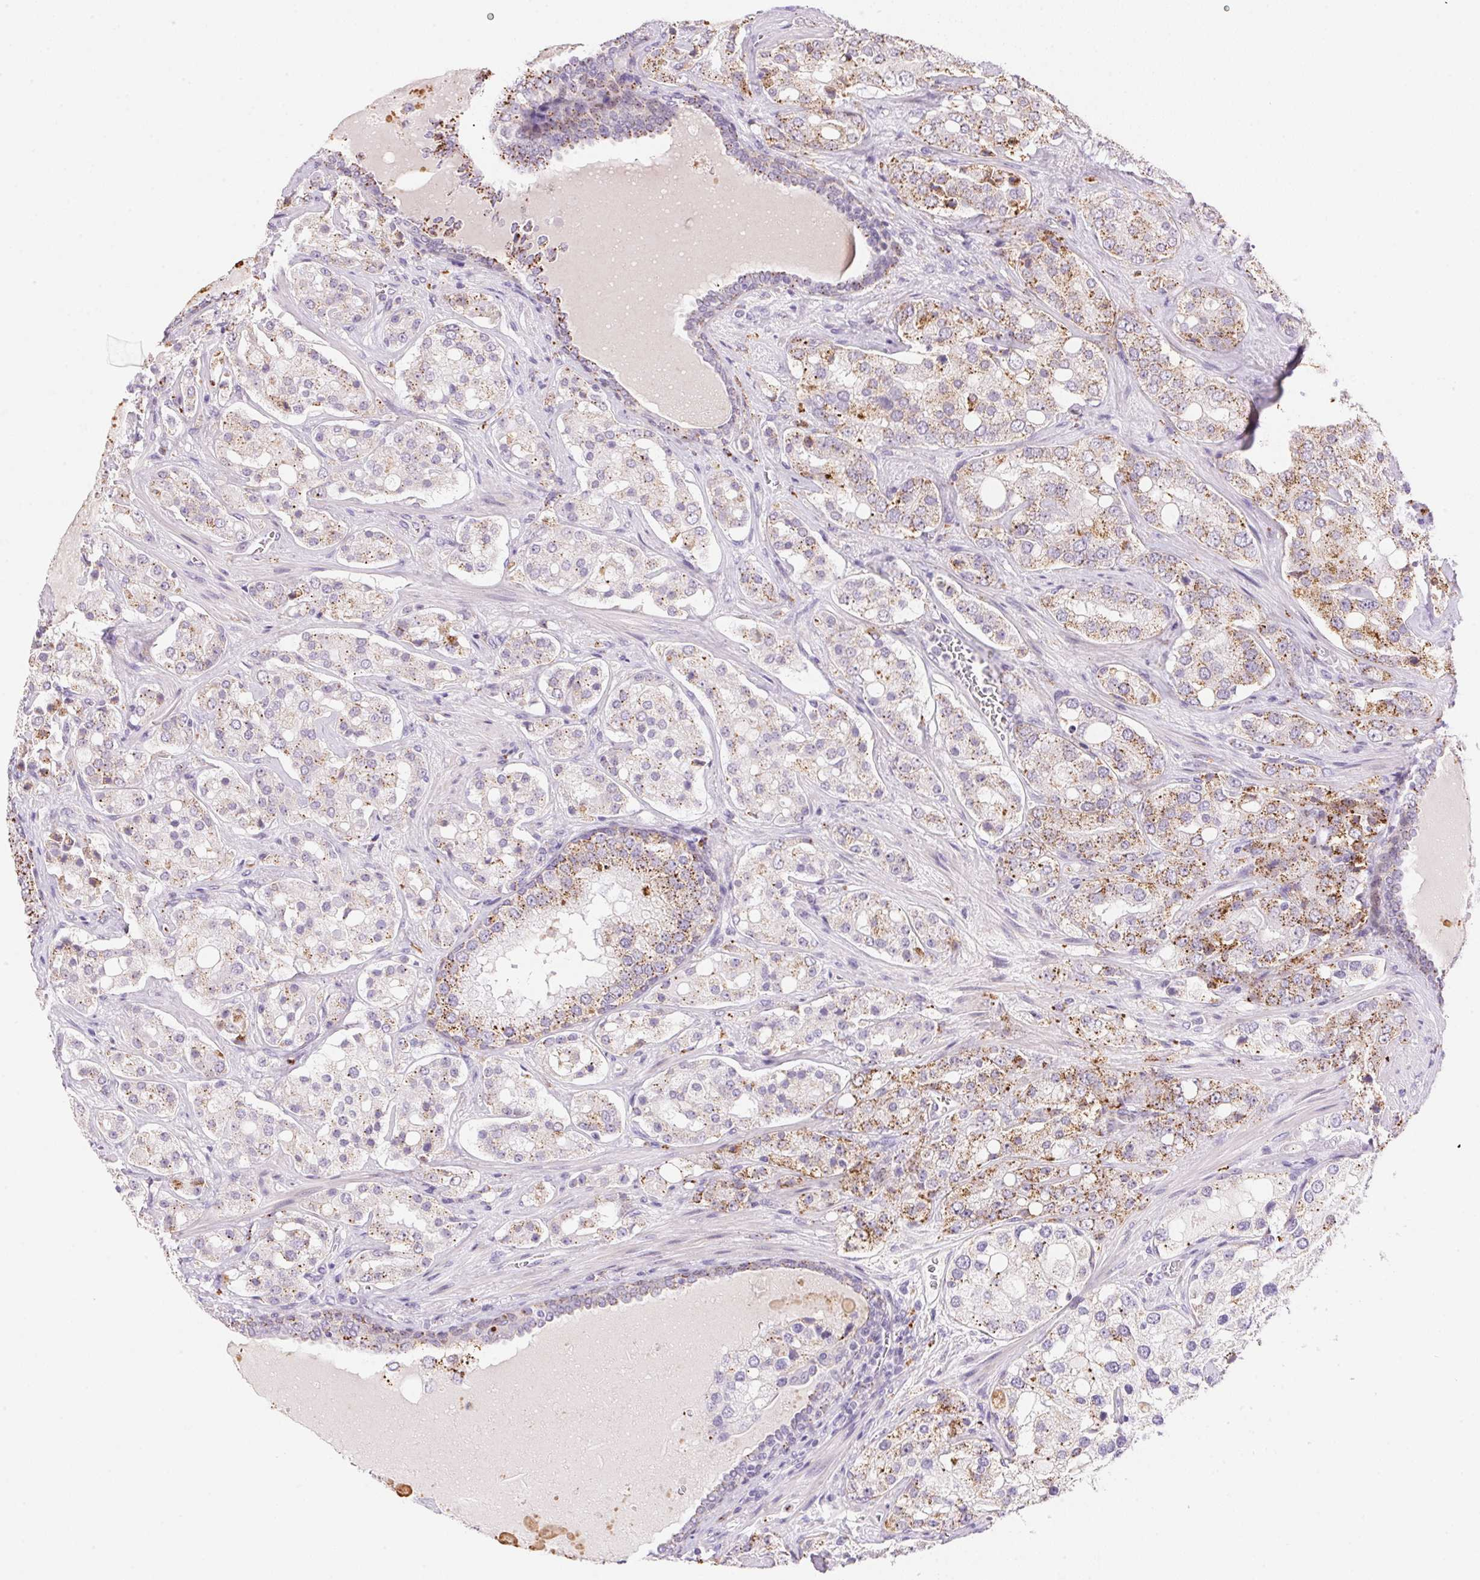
{"staining": {"intensity": "moderate", "quantity": "<25%", "location": "cytoplasmic/membranous"}, "tissue": "prostate cancer", "cell_type": "Tumor cells", "image_type": "cancer", "snomed": [{"axis": "morphology", "description": "Adenocarcinoma, High grade"}, {"axis": "topography", "description": "Prostate"}], "caption": "This micrograph shows high-grade adenocarcinoma (prostate) stained with immunohistochemistry to label a protein in brown. The cytoplasmic/membranous of tumor cells show moderate positivity for the protein. Nuclei are counter-stained blue.", "gene": "TEKT1", "patient": {"sex": "male", "age": 67}}